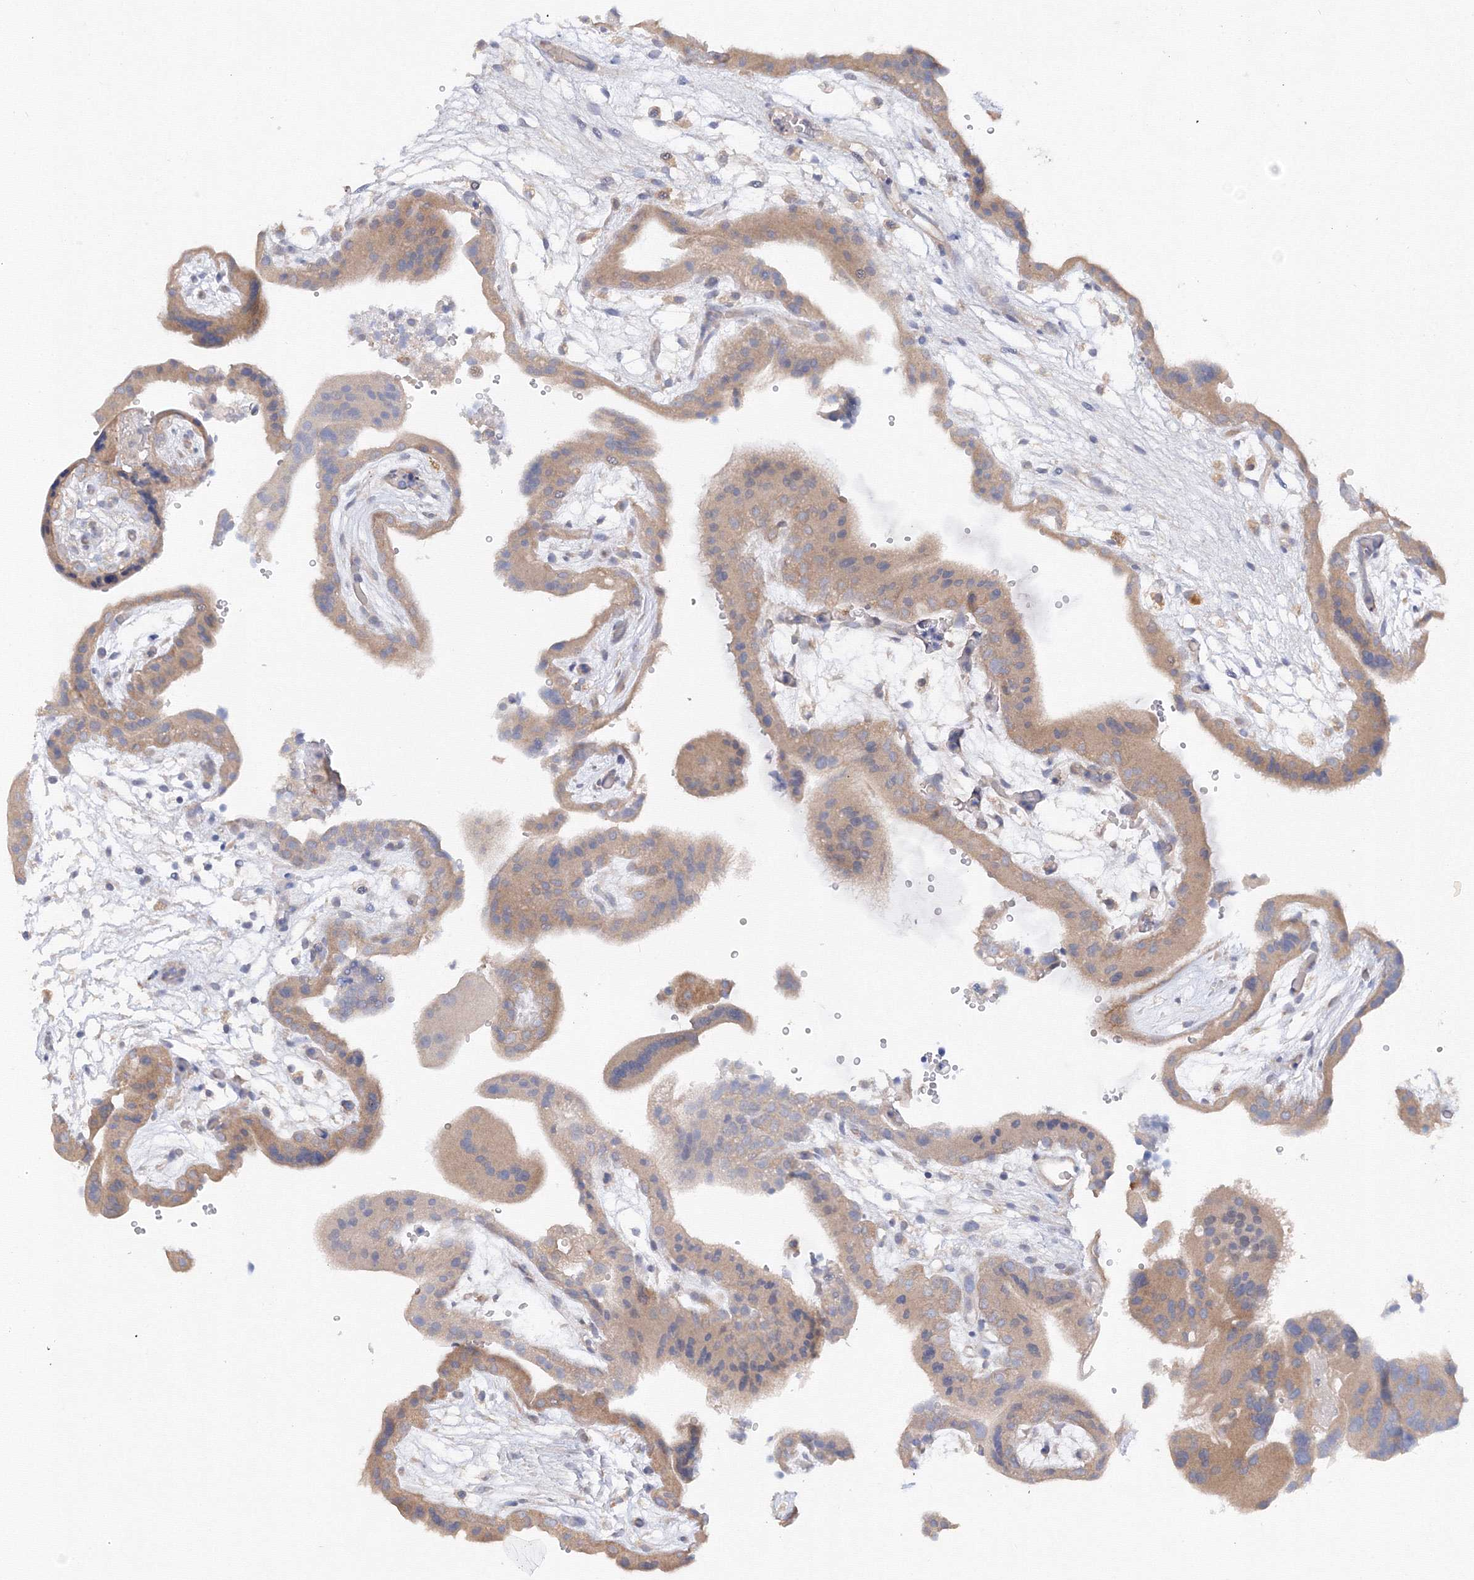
{"staining": {"intensity": "moderate", "quantity": ">75%", "location": "cytoplasmic/membranous"}, "tissue": "placenta", "cell_type": "Trophoblastic cells", "image_type": "normal", "snomed": [{"axis": "morphology", "description": "Normal tissue, NOS"}, {"axis": "topography", "description": "Placenta"}], "caption": "The histopathology image reveals a brown stain indicating the presence of a protein in the cytoplasmic/membranous of trophoblastic cells in placenta. The protein is stained brown, and the nuclei are stained in blue (DAB IHC with brightfield microscopy, high magnification).", "gene": "DIS3L2", "patient": {"sex": "female", "age": 18}}